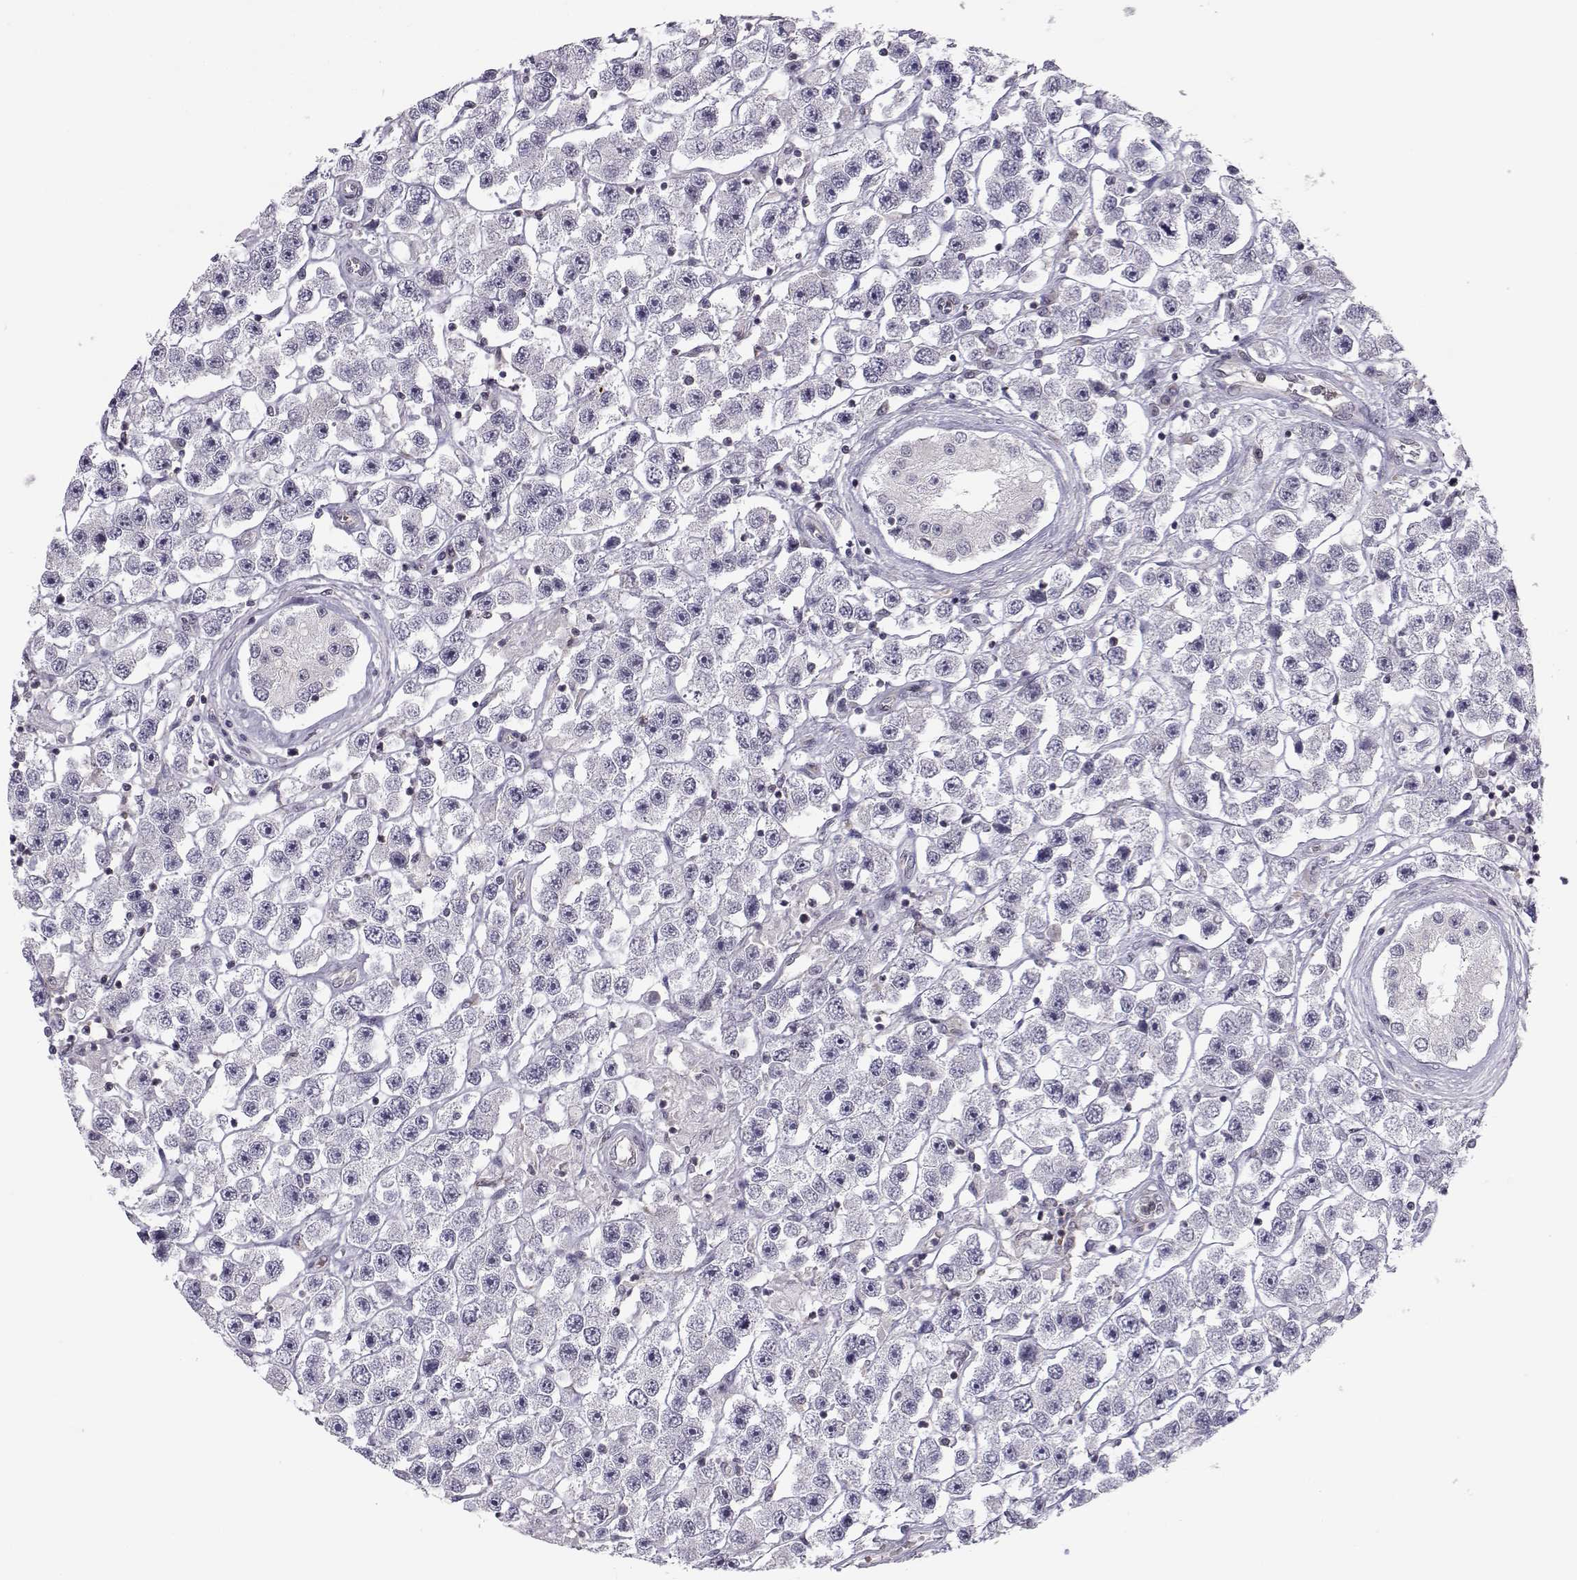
{"staining": {"intensity": "negative", "quantity": "none", "location": "none"}, "tissue": "testis cancer", "cell_type": "Tumor cells", "image_type": "cancer", "snomed": [{"axis": "morphology", "description": "Seminoma, NOS"}, {"axis": "topography", "description": "Testis"}], "caption": "This is an immunohistochemistry (IHC) image of human seminoma (testis). There is no staining in tumor cells.", "gene": "KIF13B", "patient": {"sex": "male", "age": 45}}